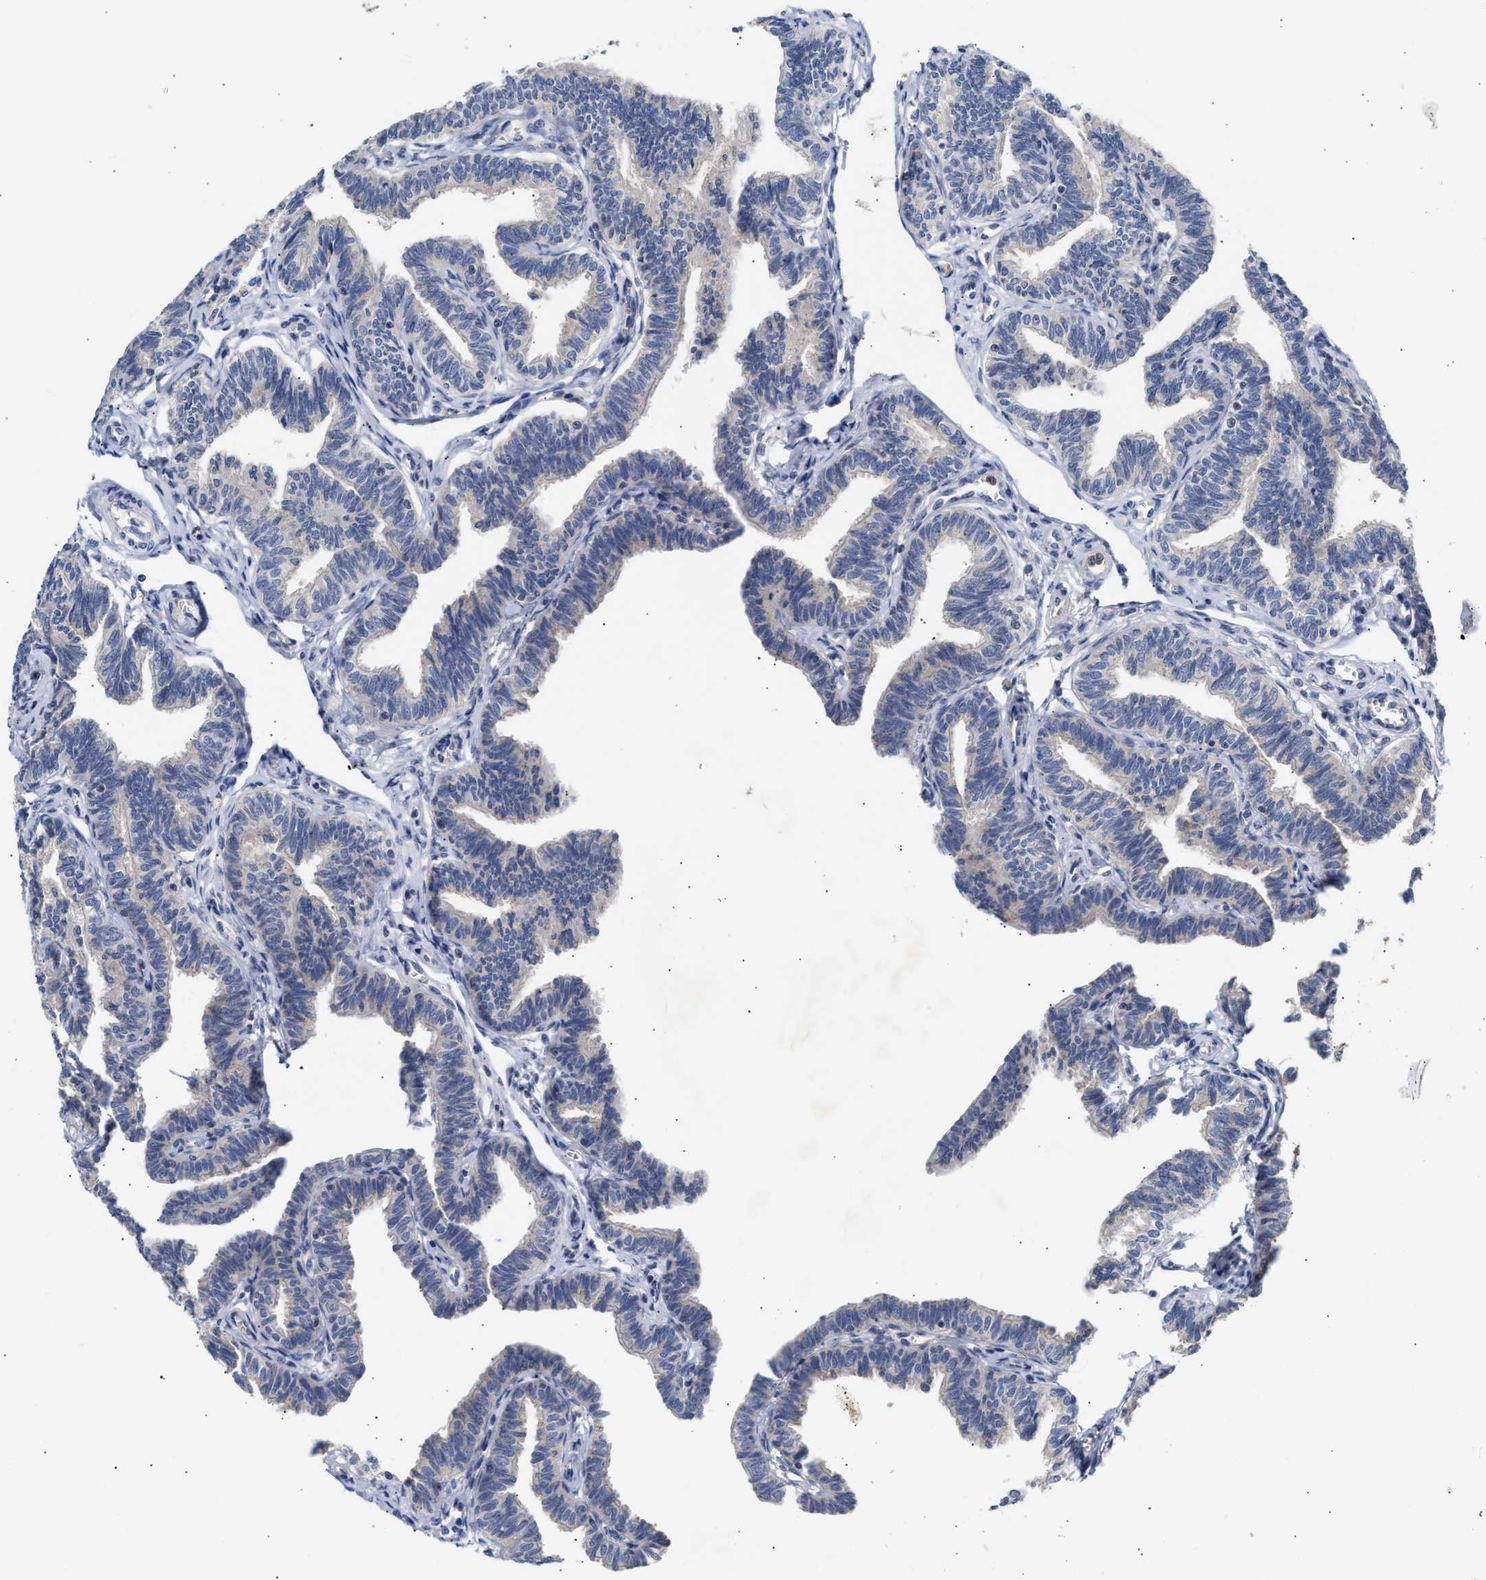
{"staining": {"intensity": "moderate", "quantity": "<25%", "location": "cytoplasmic/membranous"}, "tissue": "fallopian tube", "cell_type": "Glandular cells", "image_type": "normal", "snomed": [{"axis": "morphology", "description": "Normal tissue, NOS"}, {"axis": "topography", "description": "Fallopian tube"}, {"axis": "topography", "description": "Ovary"}], "caption": "Protein expression analysis of benign human fallopian tube reveals moderate cytoplasmic/membranous positivity in approximately <25% of glandular cells.", "gene": "TRIM50", "patient": {"sex": "female", "age": 23}}